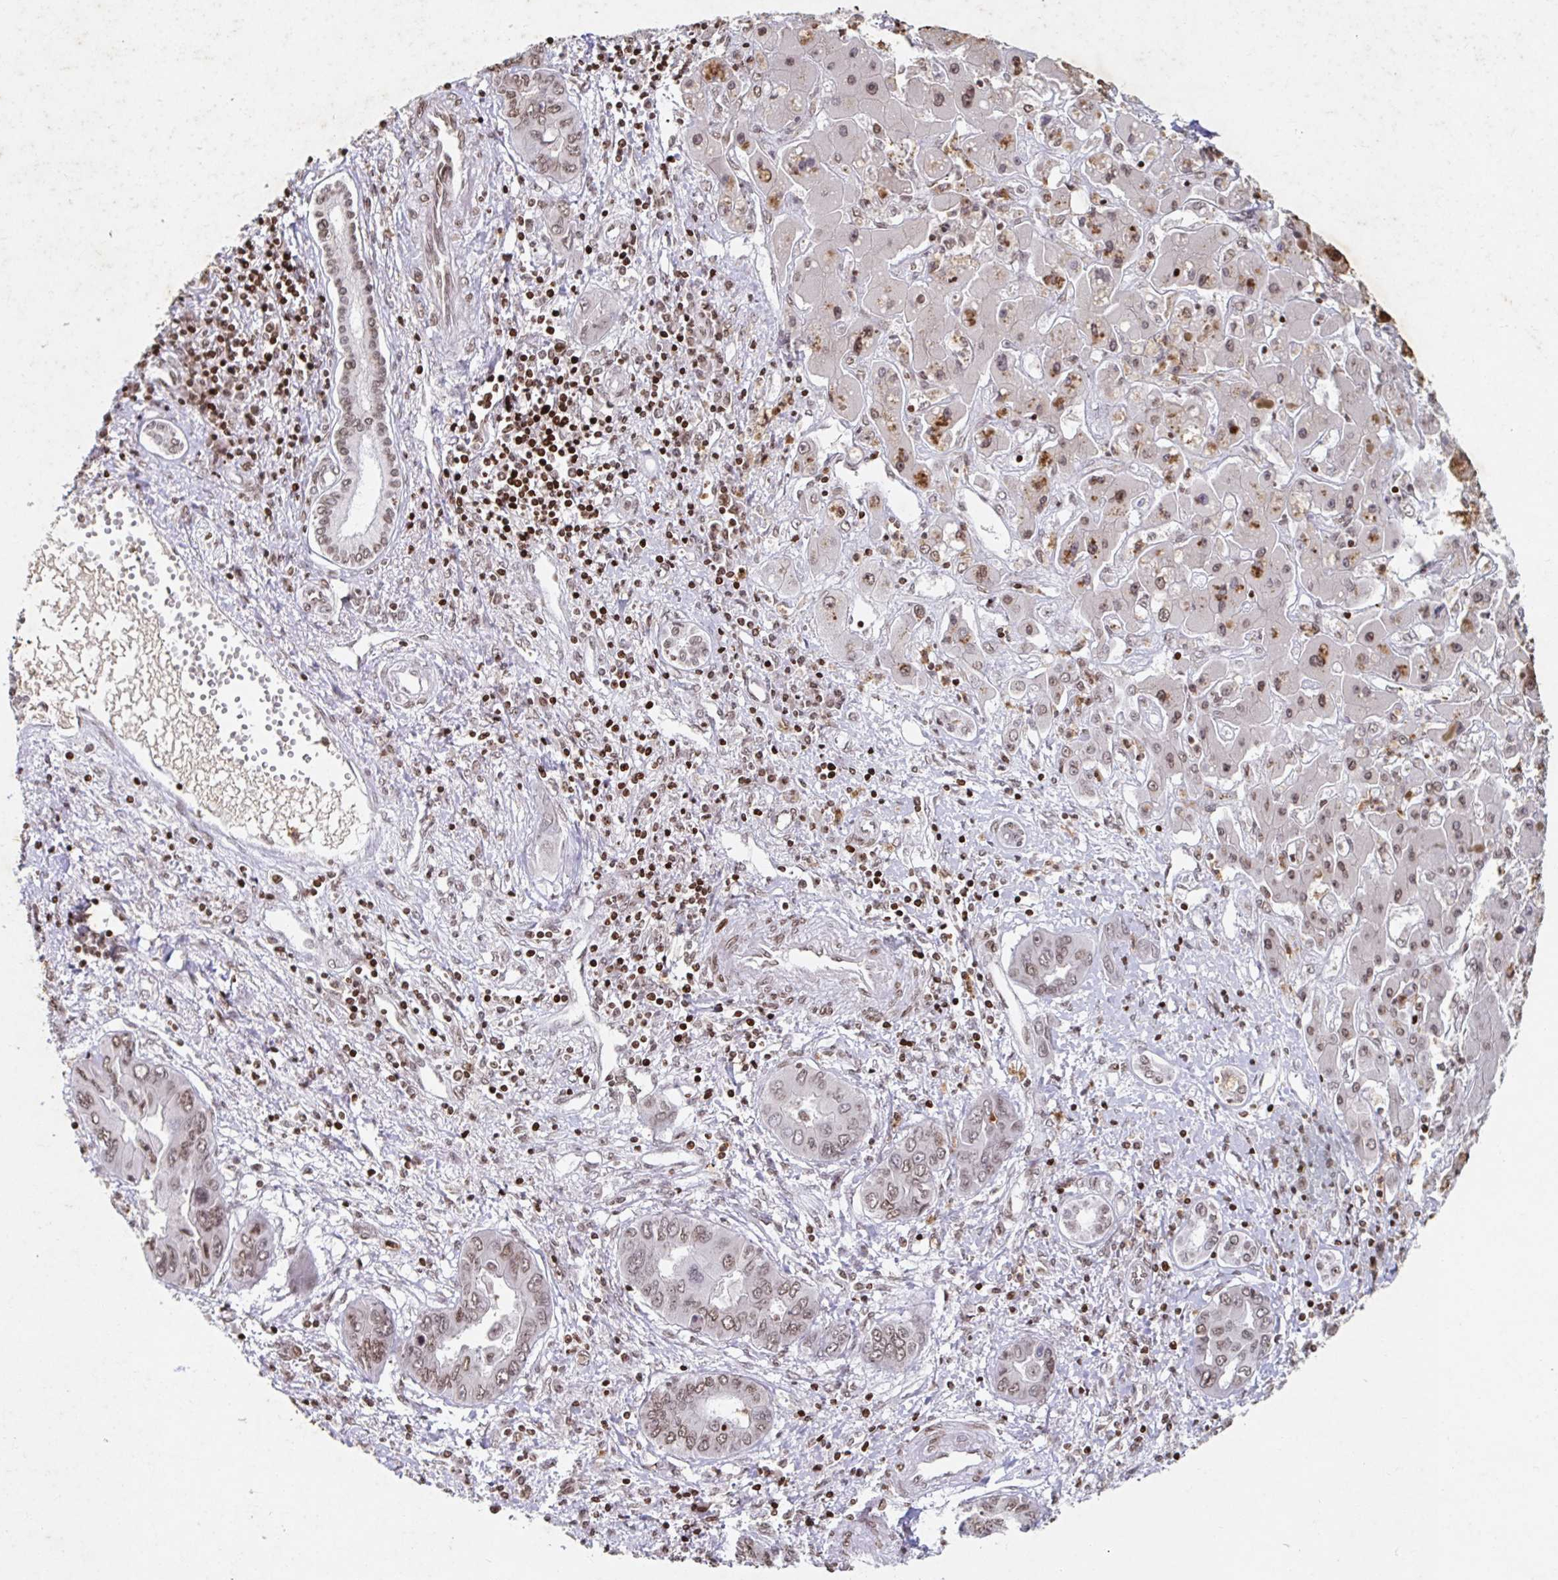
{"staining": {"intensity": "moderate", "quantity": ">75%", "location": "nuclear"}, "tissue": "liver cancer", "cell_type": "Tumor cells", "image_type": "cancer", "snomed": [{"axis": "morphology", "description": "Cholangiocarcinoma"}, {"axis": "topography", "description": "Liver"}], "caption": "Moderate nuclear protein positivity is present in approximately >75% of tumor cells in cholangiocarcinoma (liver).", "gene": "C19orf53", "patient": {"sex": "male", "age": 67}}